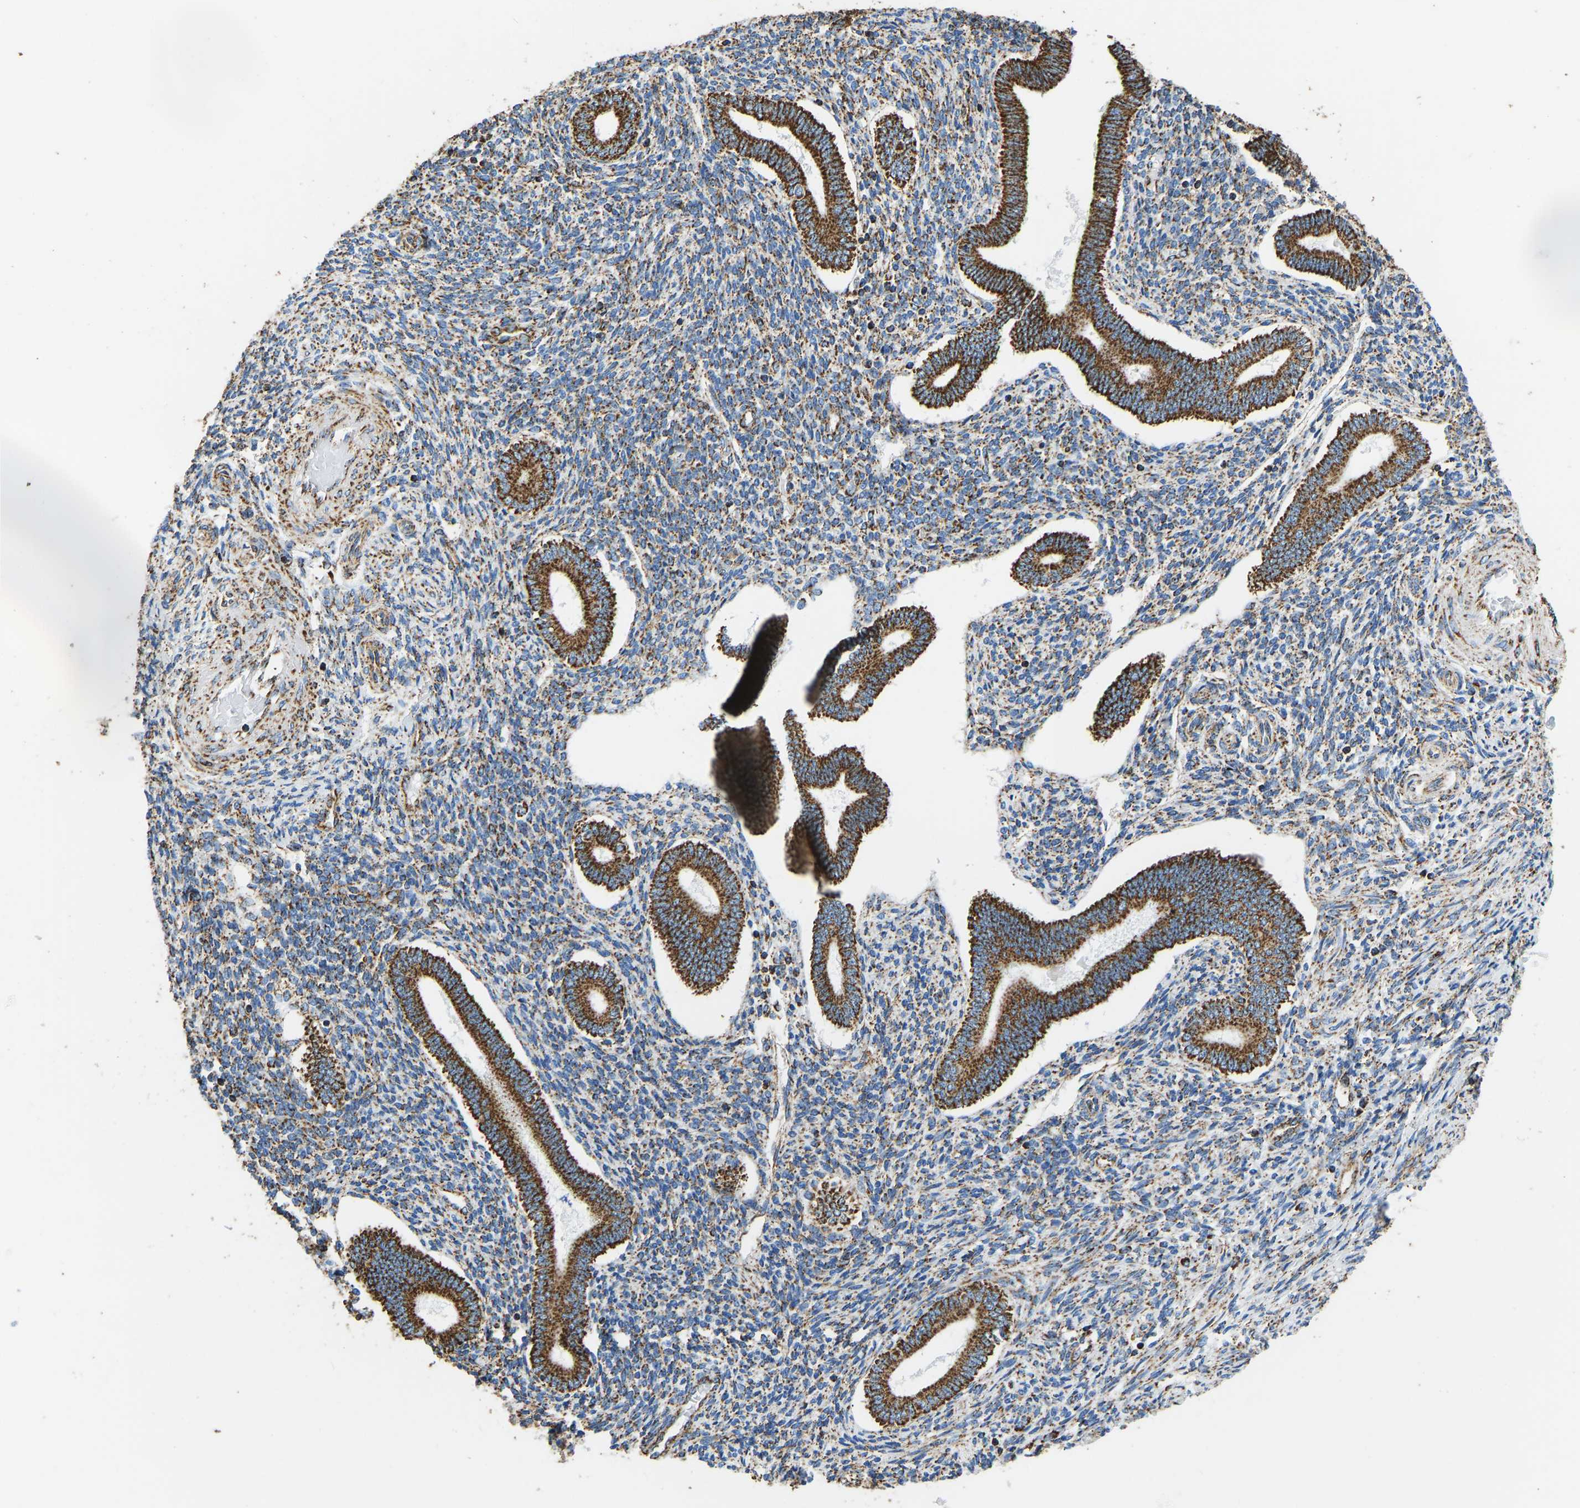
{"staining": {"intensity": "moderate", "quantity": ">75%", "location": "cytoplasmic/membranous"}, "tissue": "endometrium", "cell_type": "Cells in endometrial stroma", "image_type": "normal", "snomed": [{"axis": "morphology", "description": "Normal tissue, NOS"}, {"axis": "topography", "description": "Endometrium"}], "caption": "Human endometrium stained for a protein (brown) exhibits moderate cytoplasmic/membranous positive expression in about >75% of cells in endometrial stroma.", "gene": "IRX6", "patient": {"sex": "female", "age": 42}}